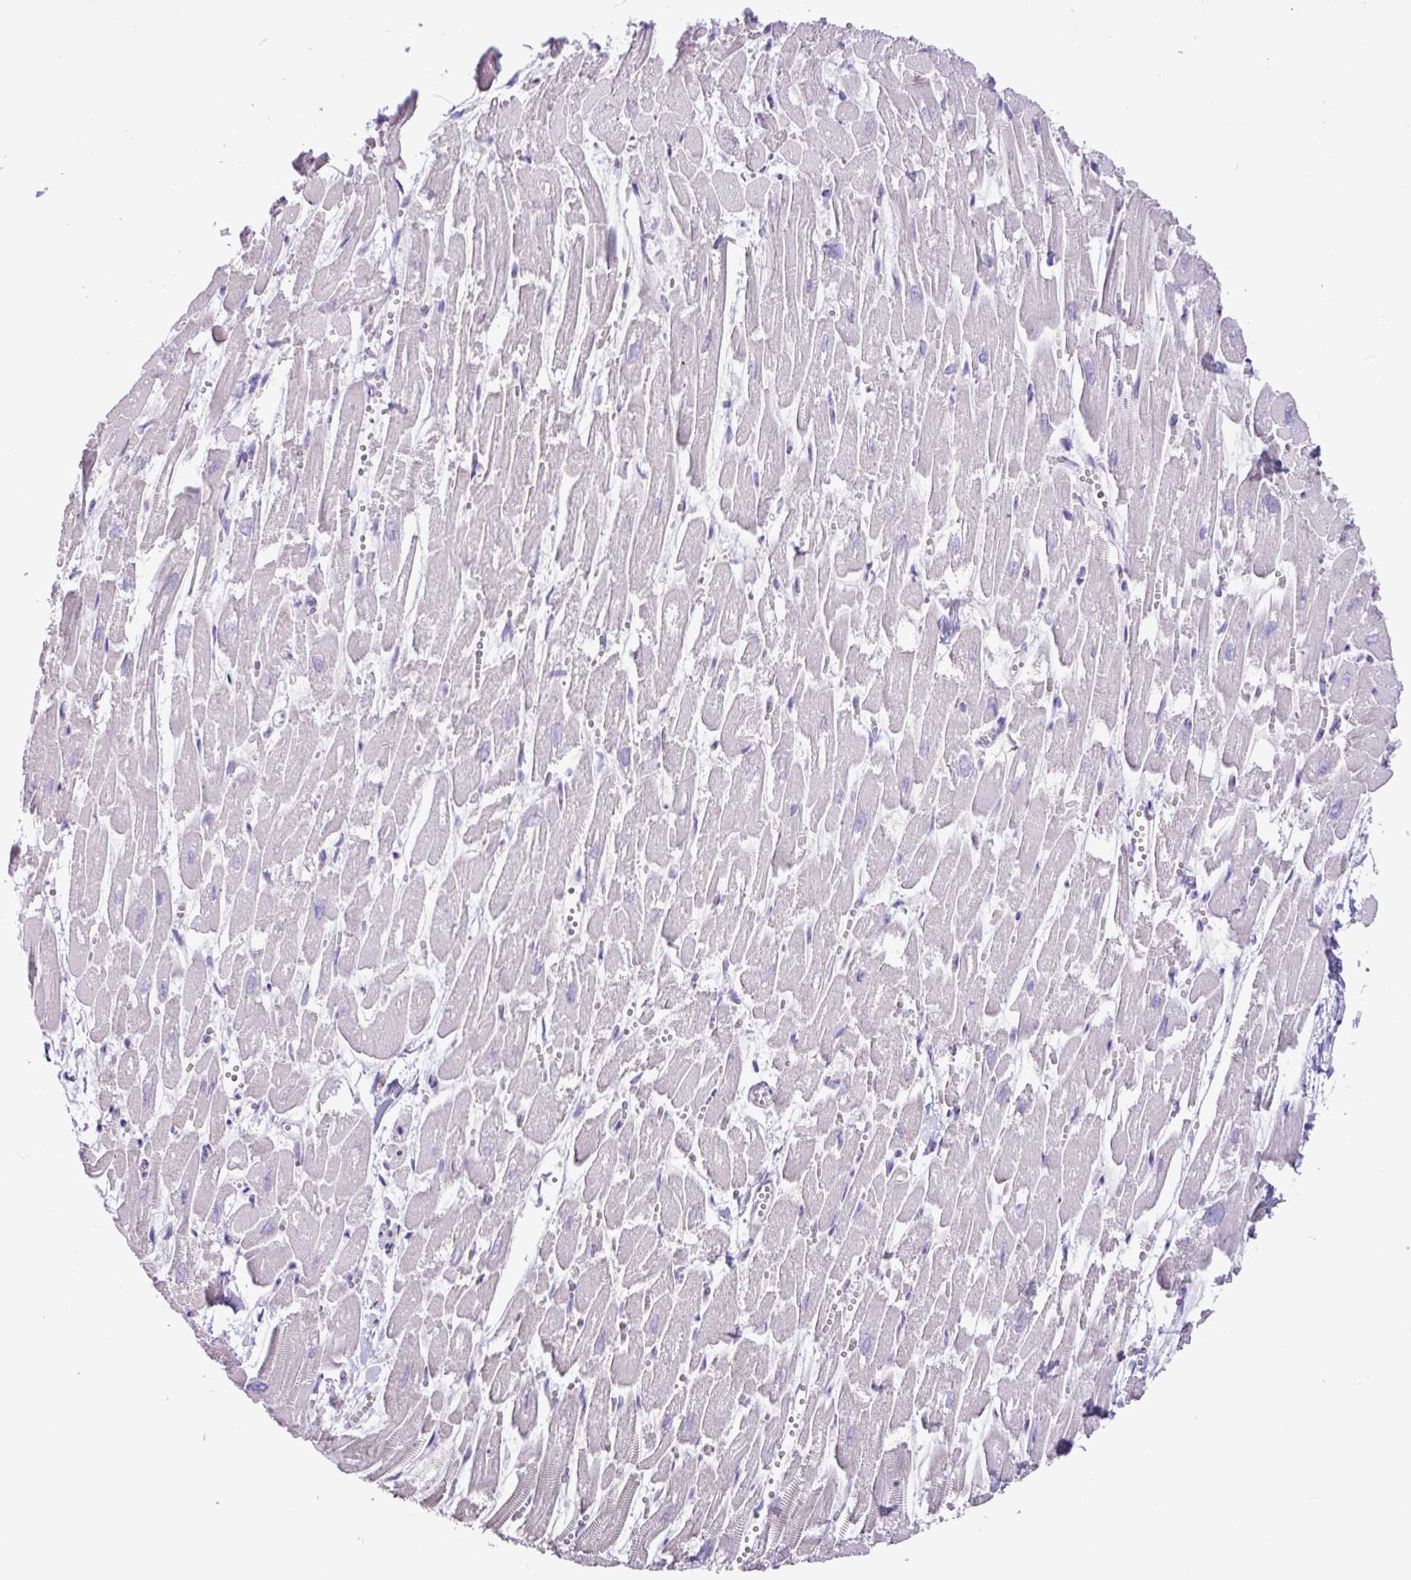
{"staining": {"intensity": "negative", "quantity": "none", "location": "none"}, "tissue": "heart muscle", "cell_type": "Cardiomyocytes", "image_type": "normal", "snomed": [{"axis": "morphology", "description": "Normal tissue, NOS"}, {"axis": "topography", "description": "Heart"}], "caption": "IHC of unremarkable human heart muscle shows no staining in cardiomyocytes.", "gene": "SLC38A1", "patient": {"sex": "male", "age": 54}}